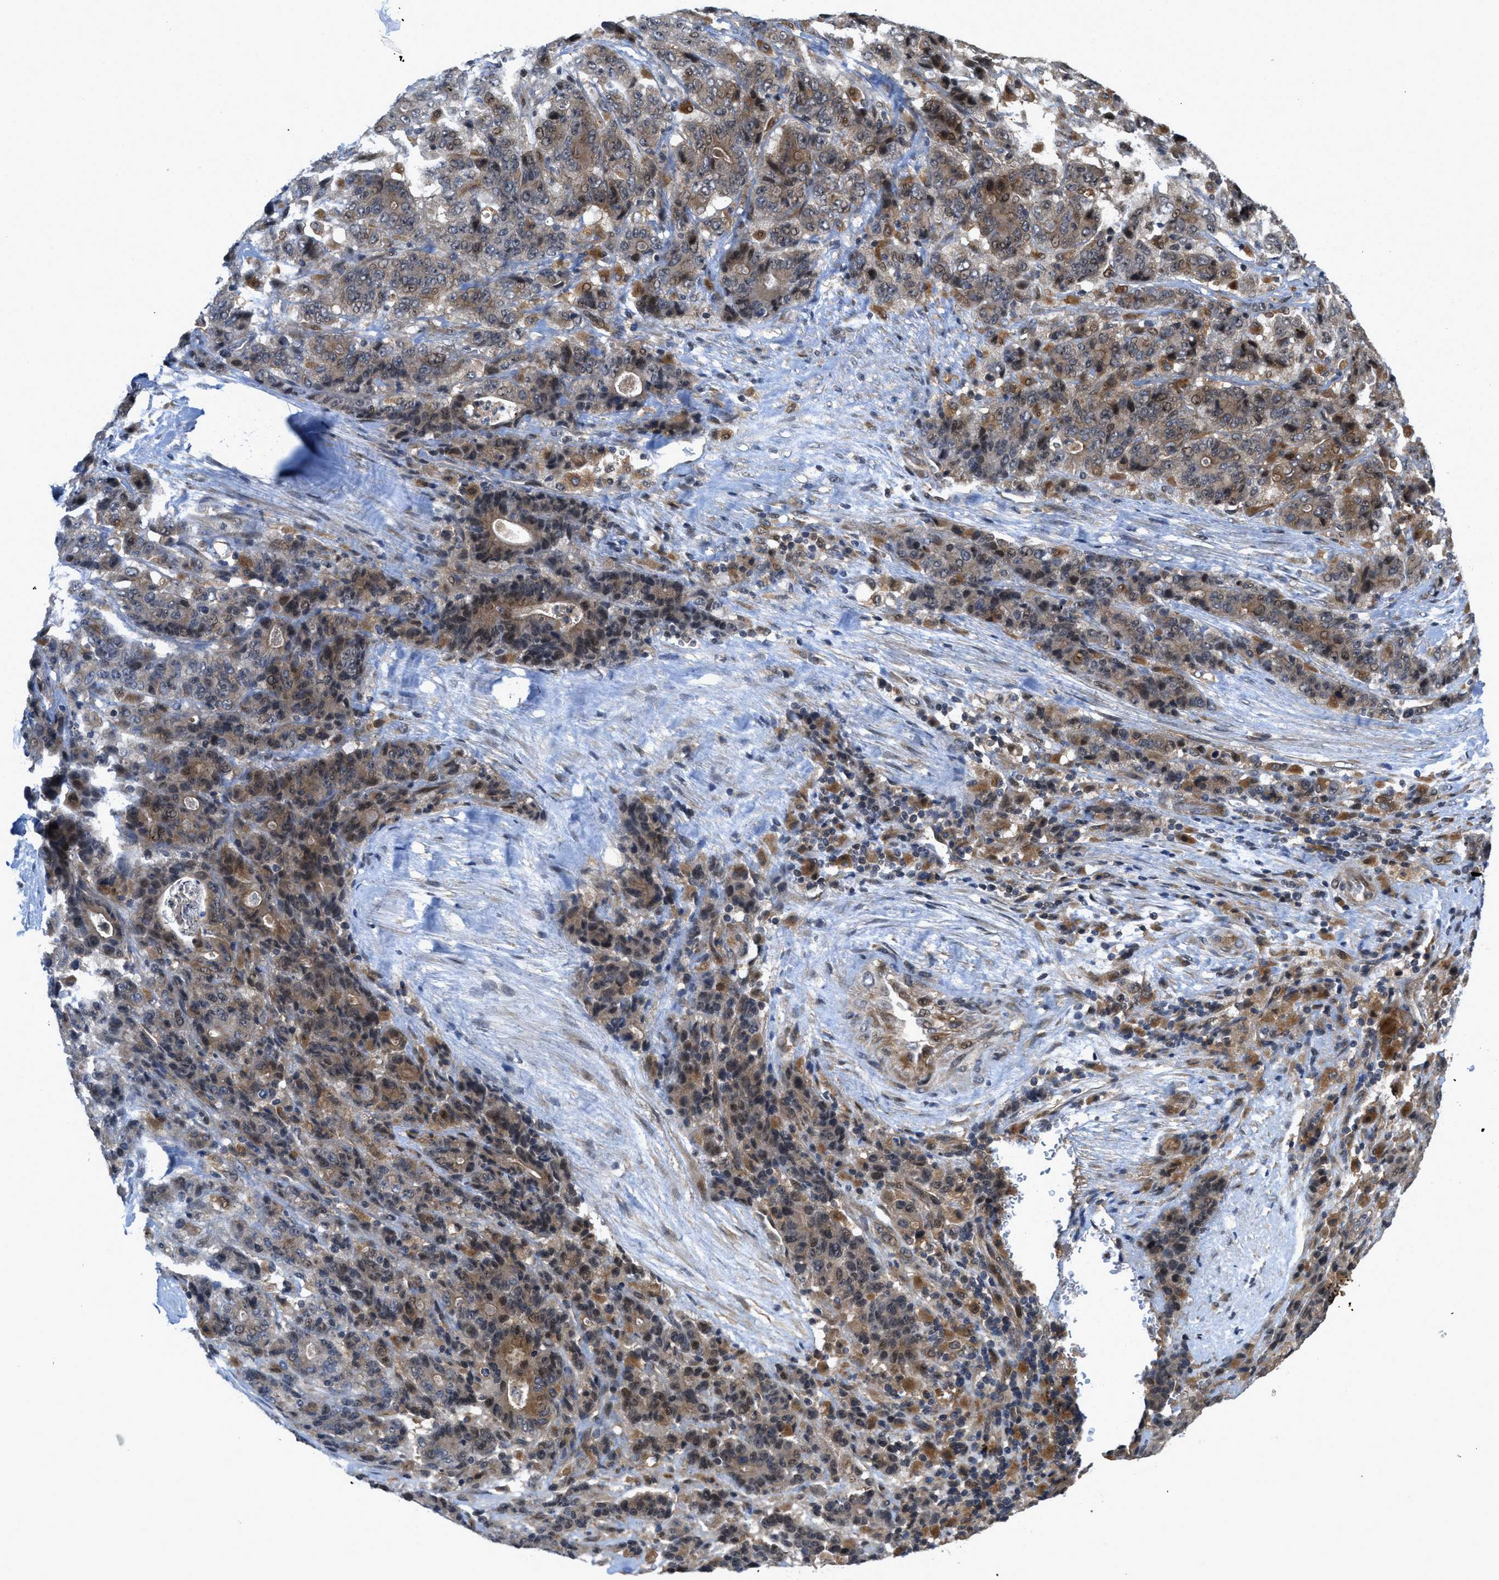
{"staining": {"intensity": "moderate", "quantity": ">75%", "location": "cytoplasmic/membranous,nuclear"}, "tissue": "stomach cancer", "cell_type": "Tumor cells", "image_type": "cancer", "snomed": [{"axis": "morphology", "description": "Adenocarcinoma, NOS"}, {"axis": "topography", "description": "Stomach"}], "caption": "Approximately >75% of tumor cells in human stomach cancer show moderate cytoplasmic/membranous and nuclear protein expression as visualized by brown immunohistochemical staining.", "gene": "DNAJC28", "patient": {"sex": "female", "age": 73}}